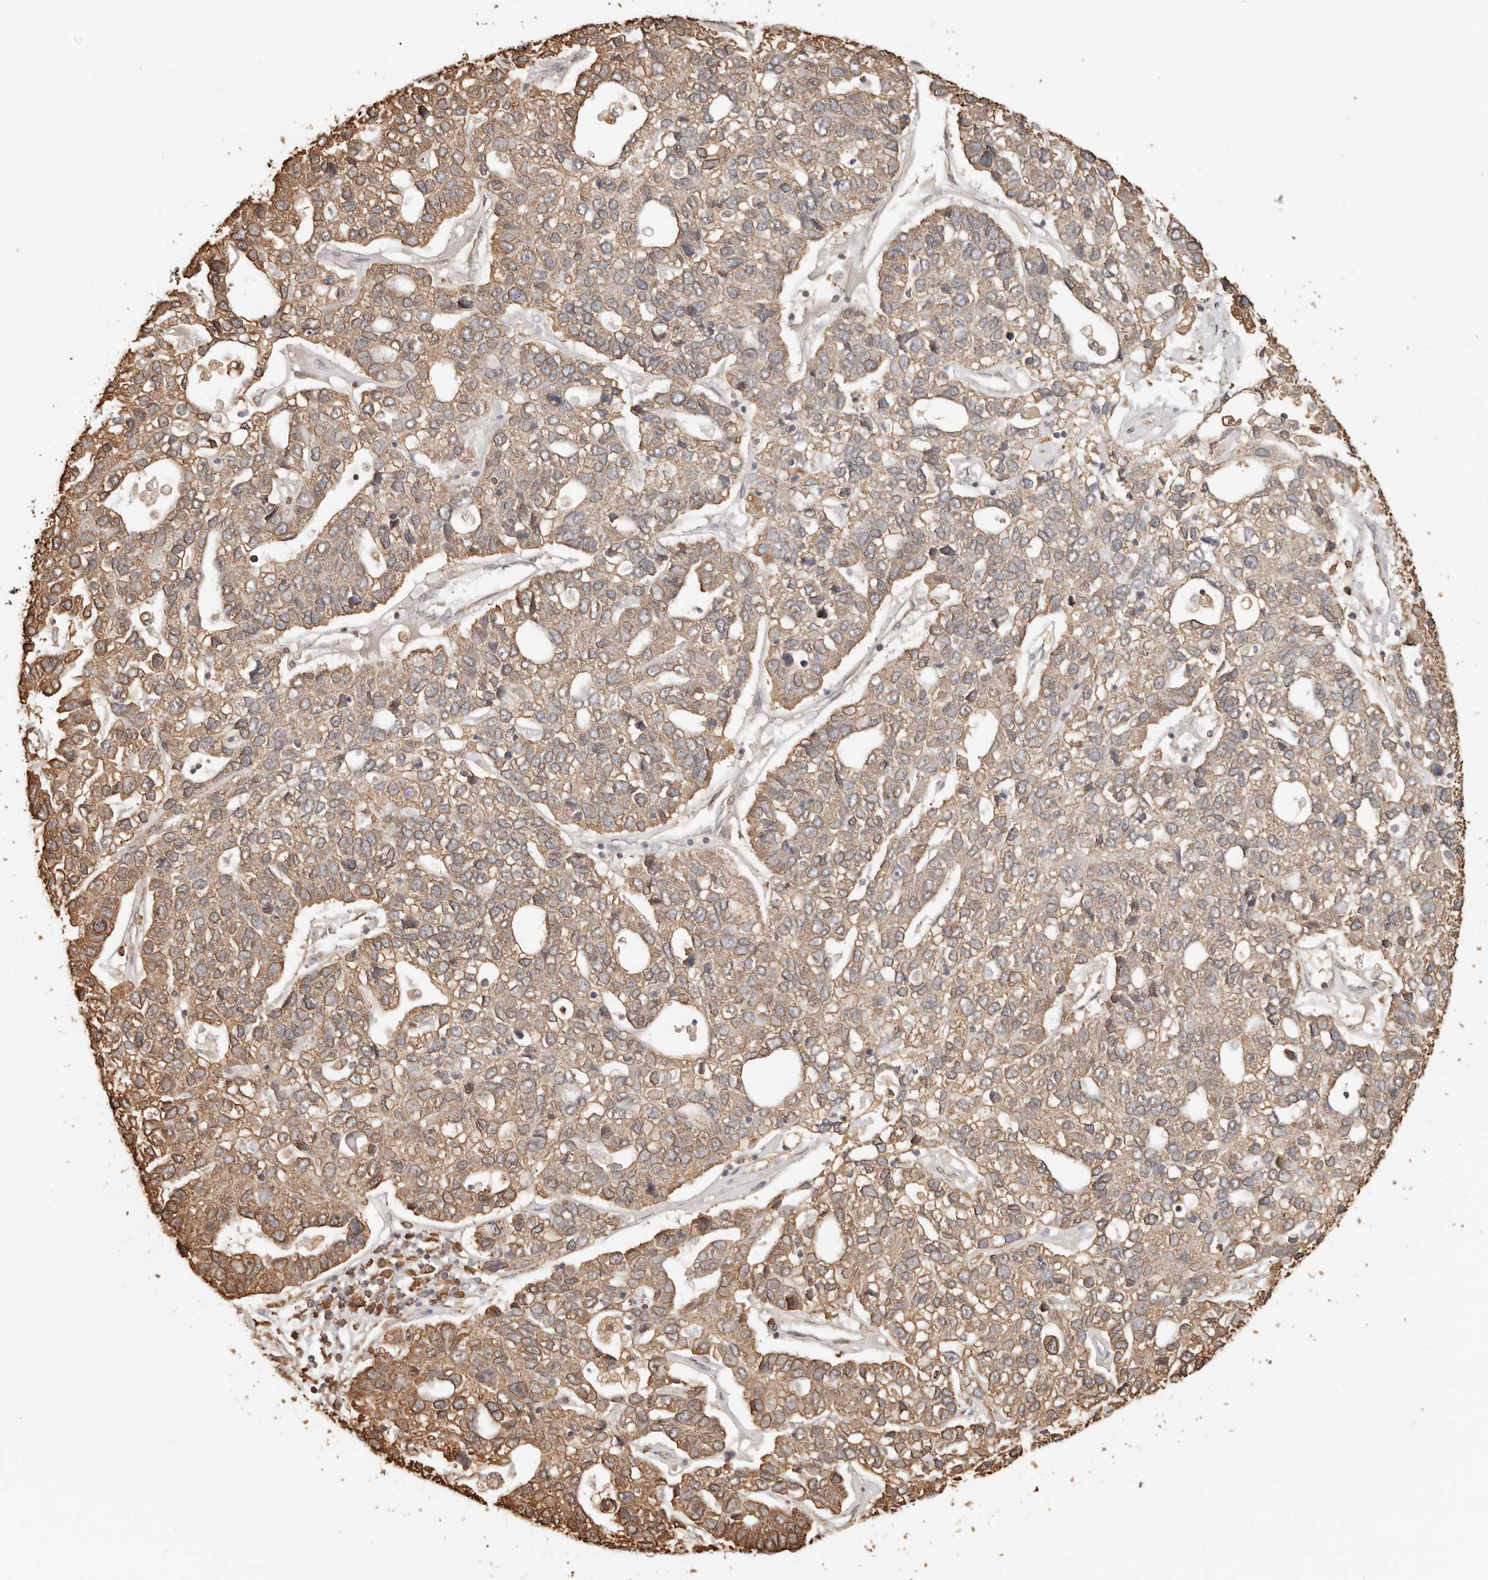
{"staining": {"intensity": "moderate", "quantity": ">75%", "location": "cytoplasmic/membranous"}, "tissue": "pancreatic cancer", "cell_type": "Tumor cells", "image_type": "cancer", "snomed": [{"axis": "morphology", "description": "Adenocarcinoma, NOS"}, {"axis": "topography", "description": "Pancreas"}], "caption": "A photomicrograph of pancreatic adenocarcinoma stained for a protein exhibits moderate cytoplasmic/membranous brown staining in tumor cells. The staining was performed using DAB (3,3'-diaminobenzidine) to visualize the protein expression in brown, while the nuclei were stained in blue with hematoxylin (Magnification: 20x).", "gene": "ARHGEF10L", "patient": {"sex": "female", "age": 61}}